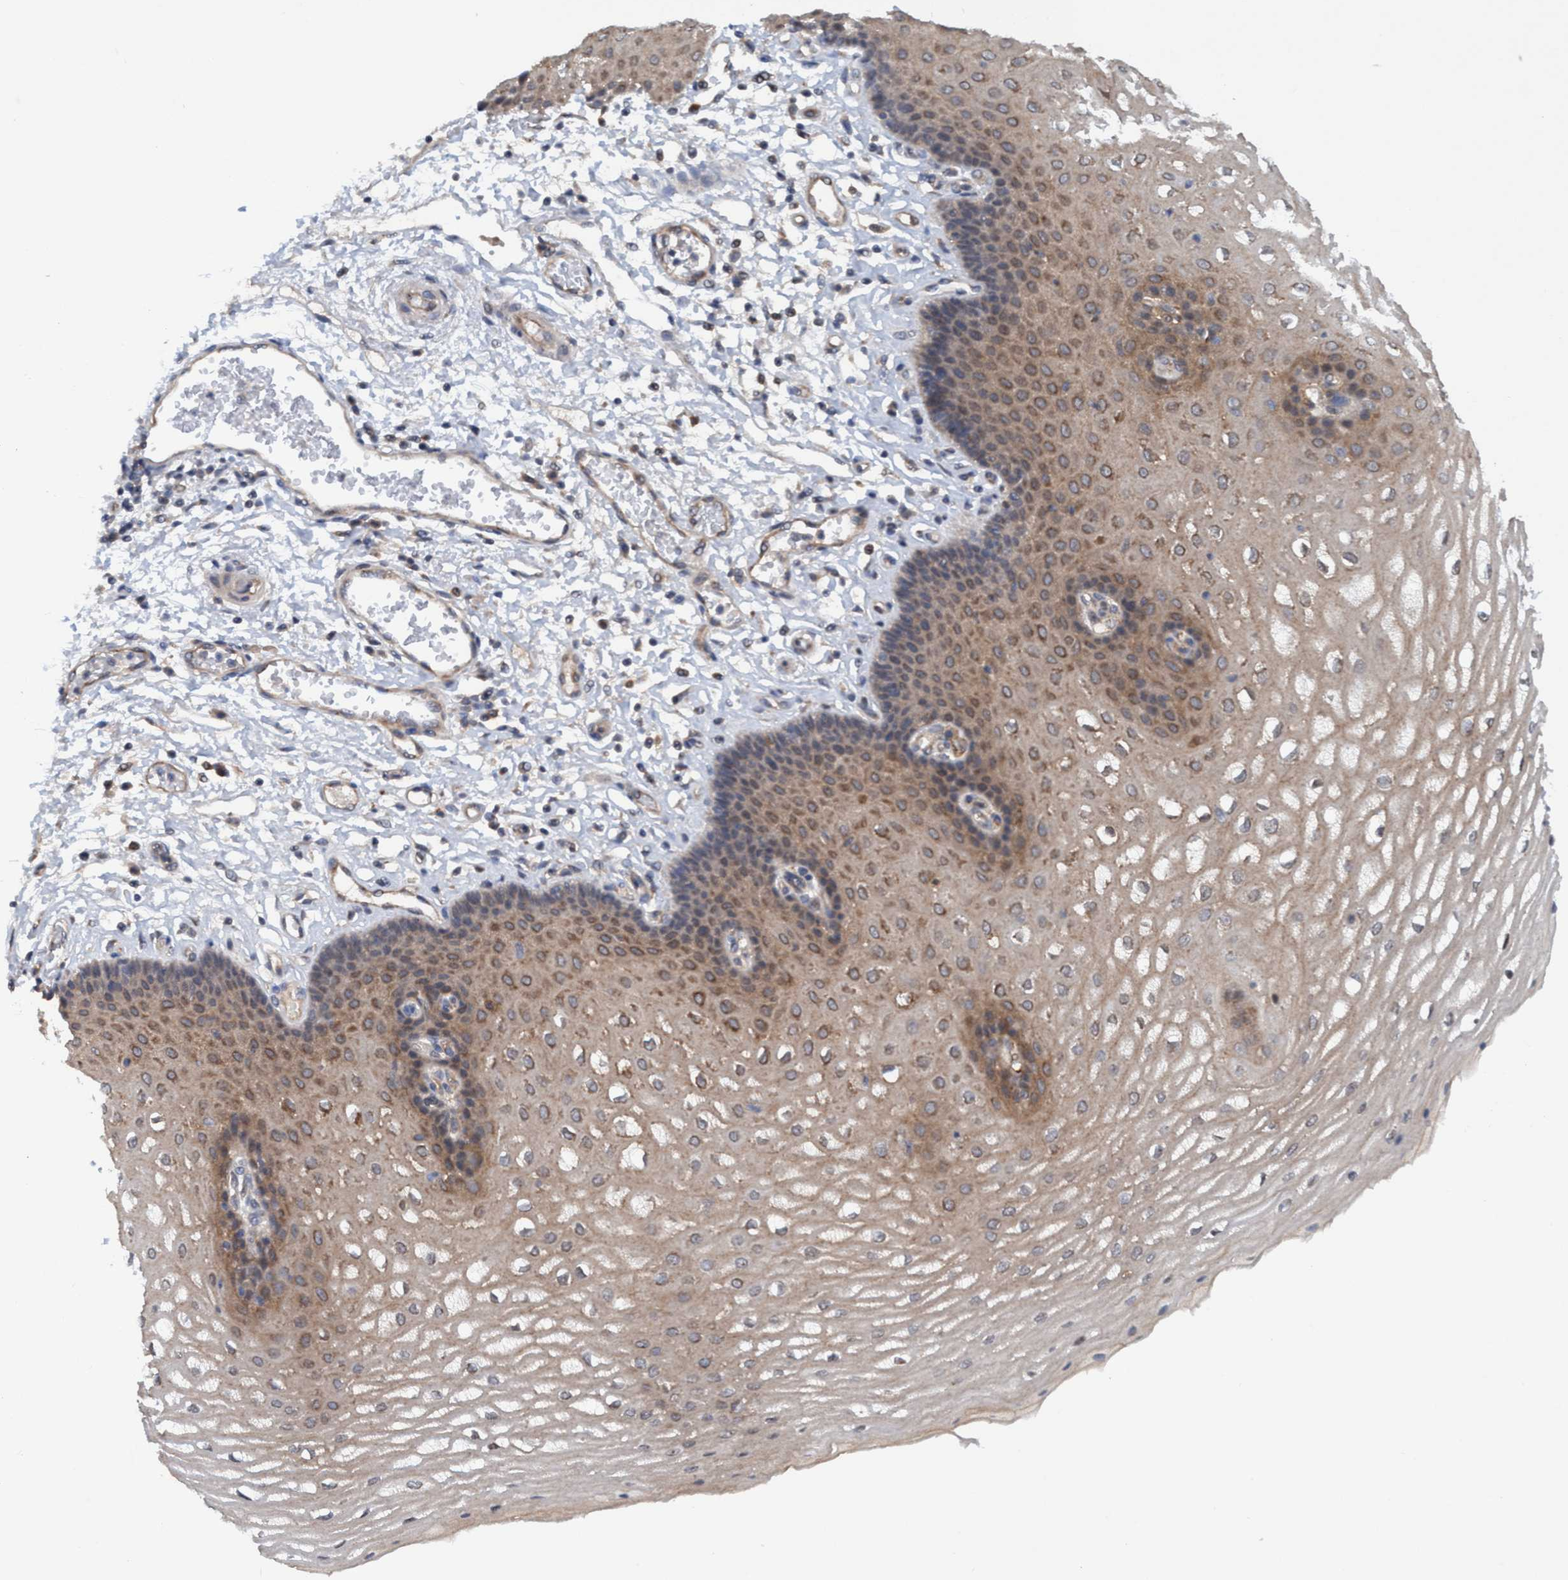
{"staining": {"intensity": "moderate", "quantity": "25%-75%", "location": "cytoplasmic/membranous"}, "tissue": "esophagus", "cell_type": "Squamous epithelial cells", "image_type": "normal", "snomed": [{"axis": "morphology", "description": "Normal tissue, NOS"}, {"axis": "topography", "description": "Esophagus"}], "caption": "DAB (3,3'-diaminobenzidine) immunohistochemical staining of unremarkable esophagus reveals moderate cytoplasmic/membranous protein staining in about 25%-75% of squamous epithelial cells.", "gene": "TRIM65", "patient": {"sex": "male", "age": 54}}